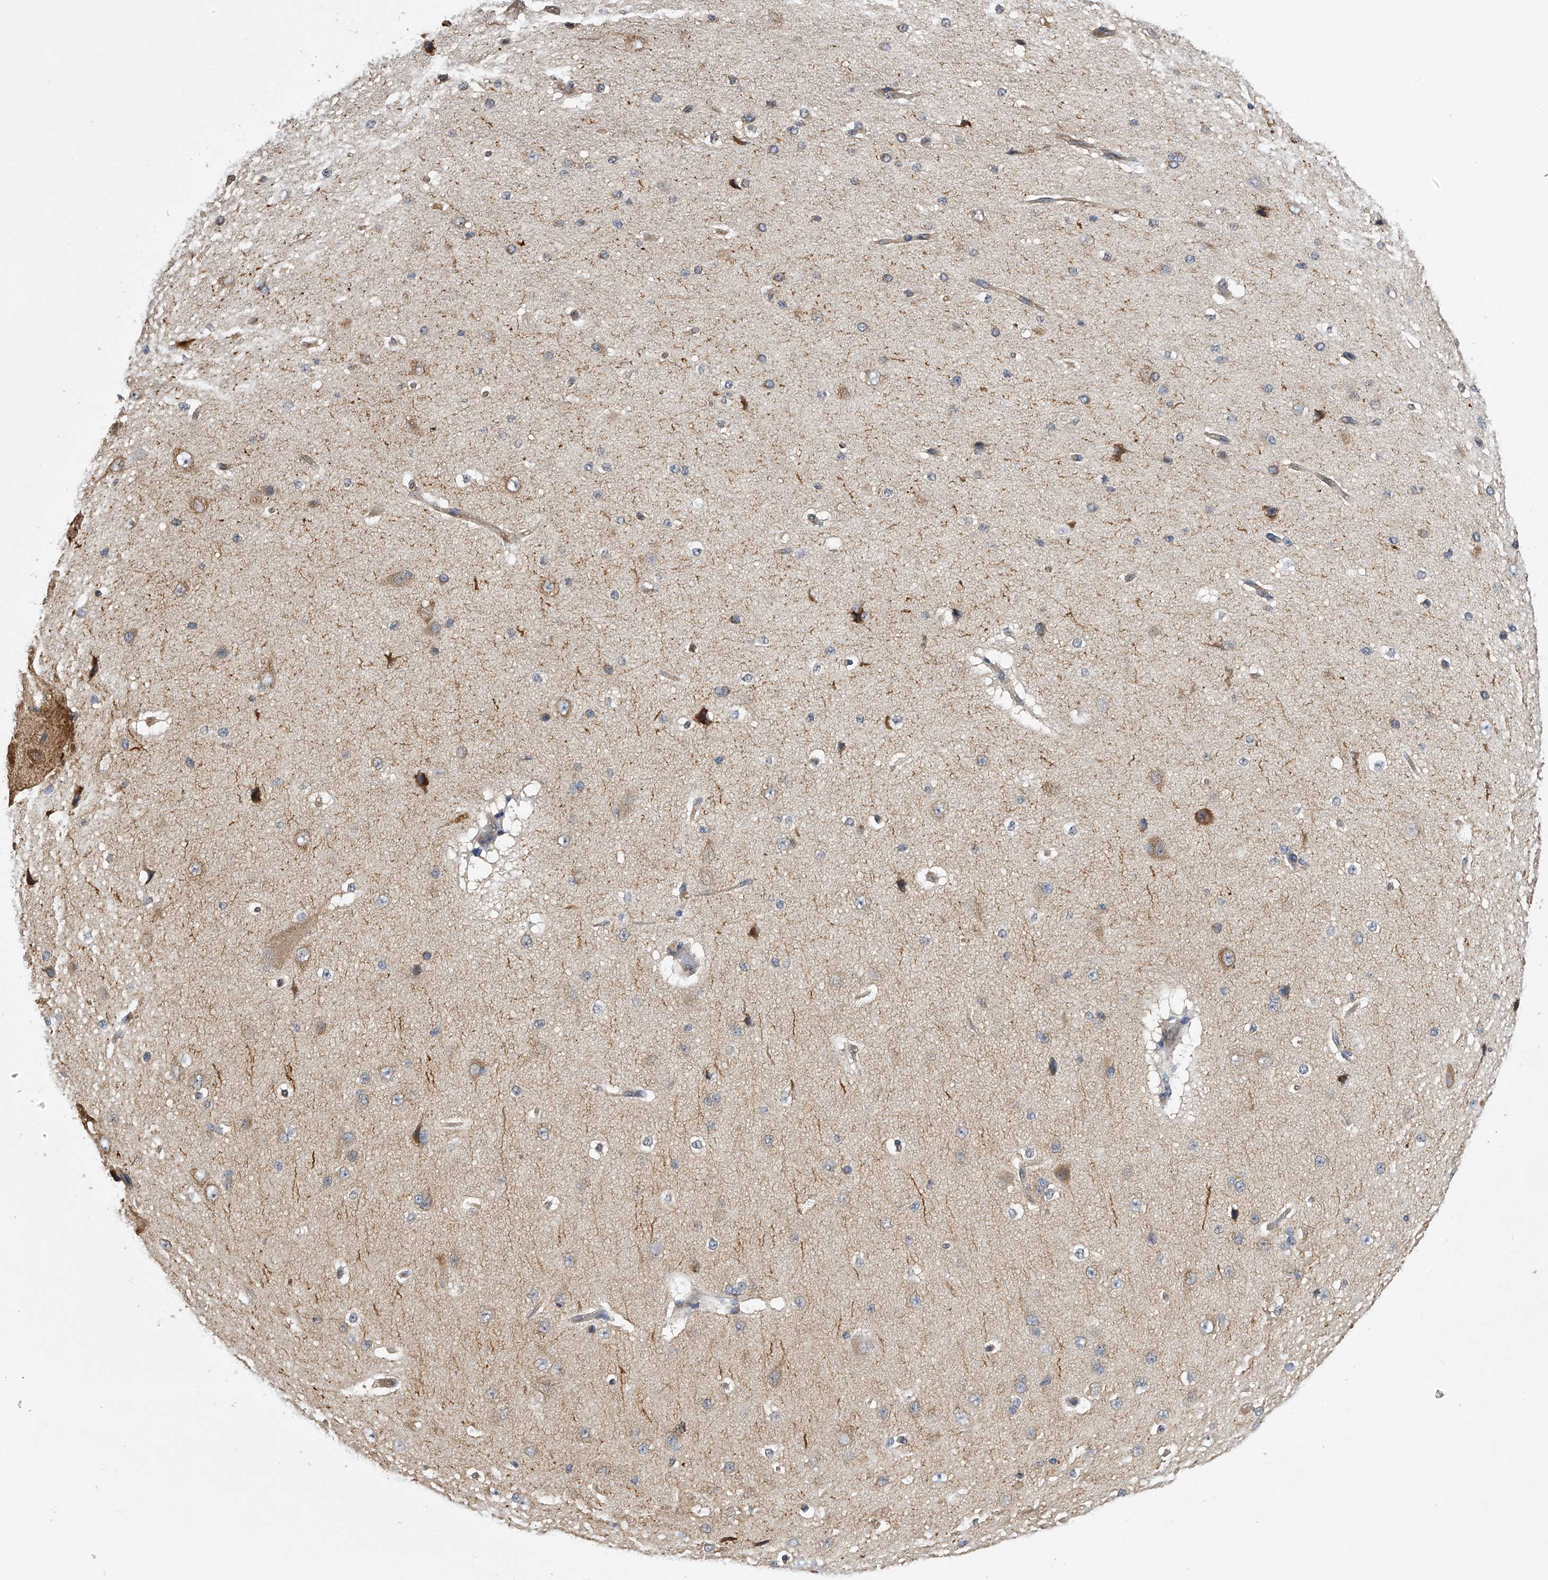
{"staining": {"intensity": "moderate", "quantity": "25%-75%", "location": "cytoplasmic/membranous"}, "tissue": "cerebral cortex", "cell_type": "Endothelial cells", "image_type": "normal", "snomed": [{"axis": "morphology", "description": "Normal tissue, NOS"}, {"axis": "morphology", "description": "Developmental malformation"}, {"axis": "topography", "description": "Cerebral cortex"}], "caption": "Unremarkable cerebral cortex displays moderate cytoplasmic/membranous positivity in approximately 25%-75% of endothelial cells The protein is shown in brown color, while the nuclei are stained blue..", "gene": "PTPRA", "patient": {"sex": "female", "age": 30}}